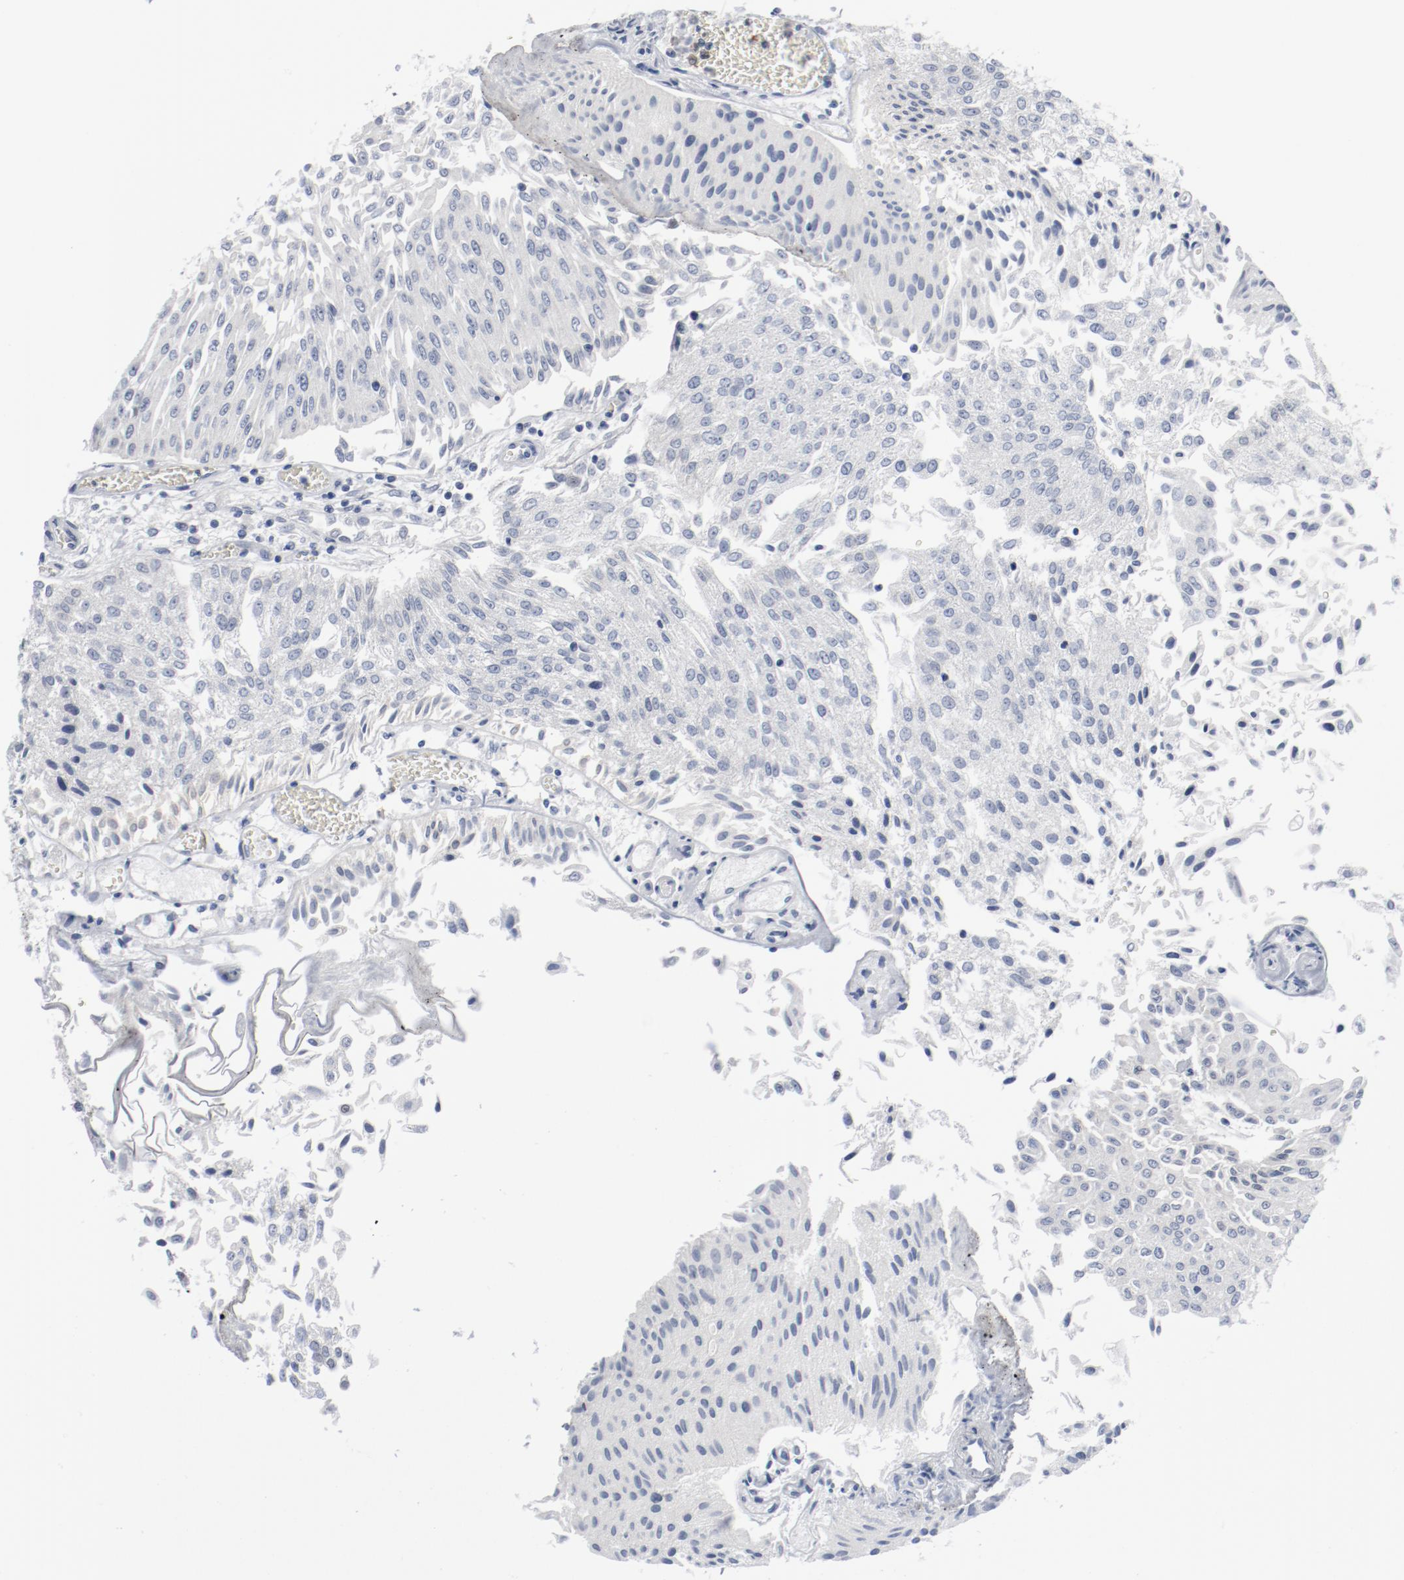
{"staining": {"intensity": "negative", "quantity": "none", "location": "none"}, "tissue": "urothelial cancer", "cell_type": "Tumor cells", "image_type": "cancer", "snomed": [{"axis": "morphology", "description": "Urothelial carcinoma, Low grade"}, {"axis": "topography", "description": "Urinary bladder"}], "caption": "Protein analysis of urothelial cancer reveals no significant staining in tumor cells.", "gene": "FOXN2", "patient": {"sex": "male", "age": 86}}